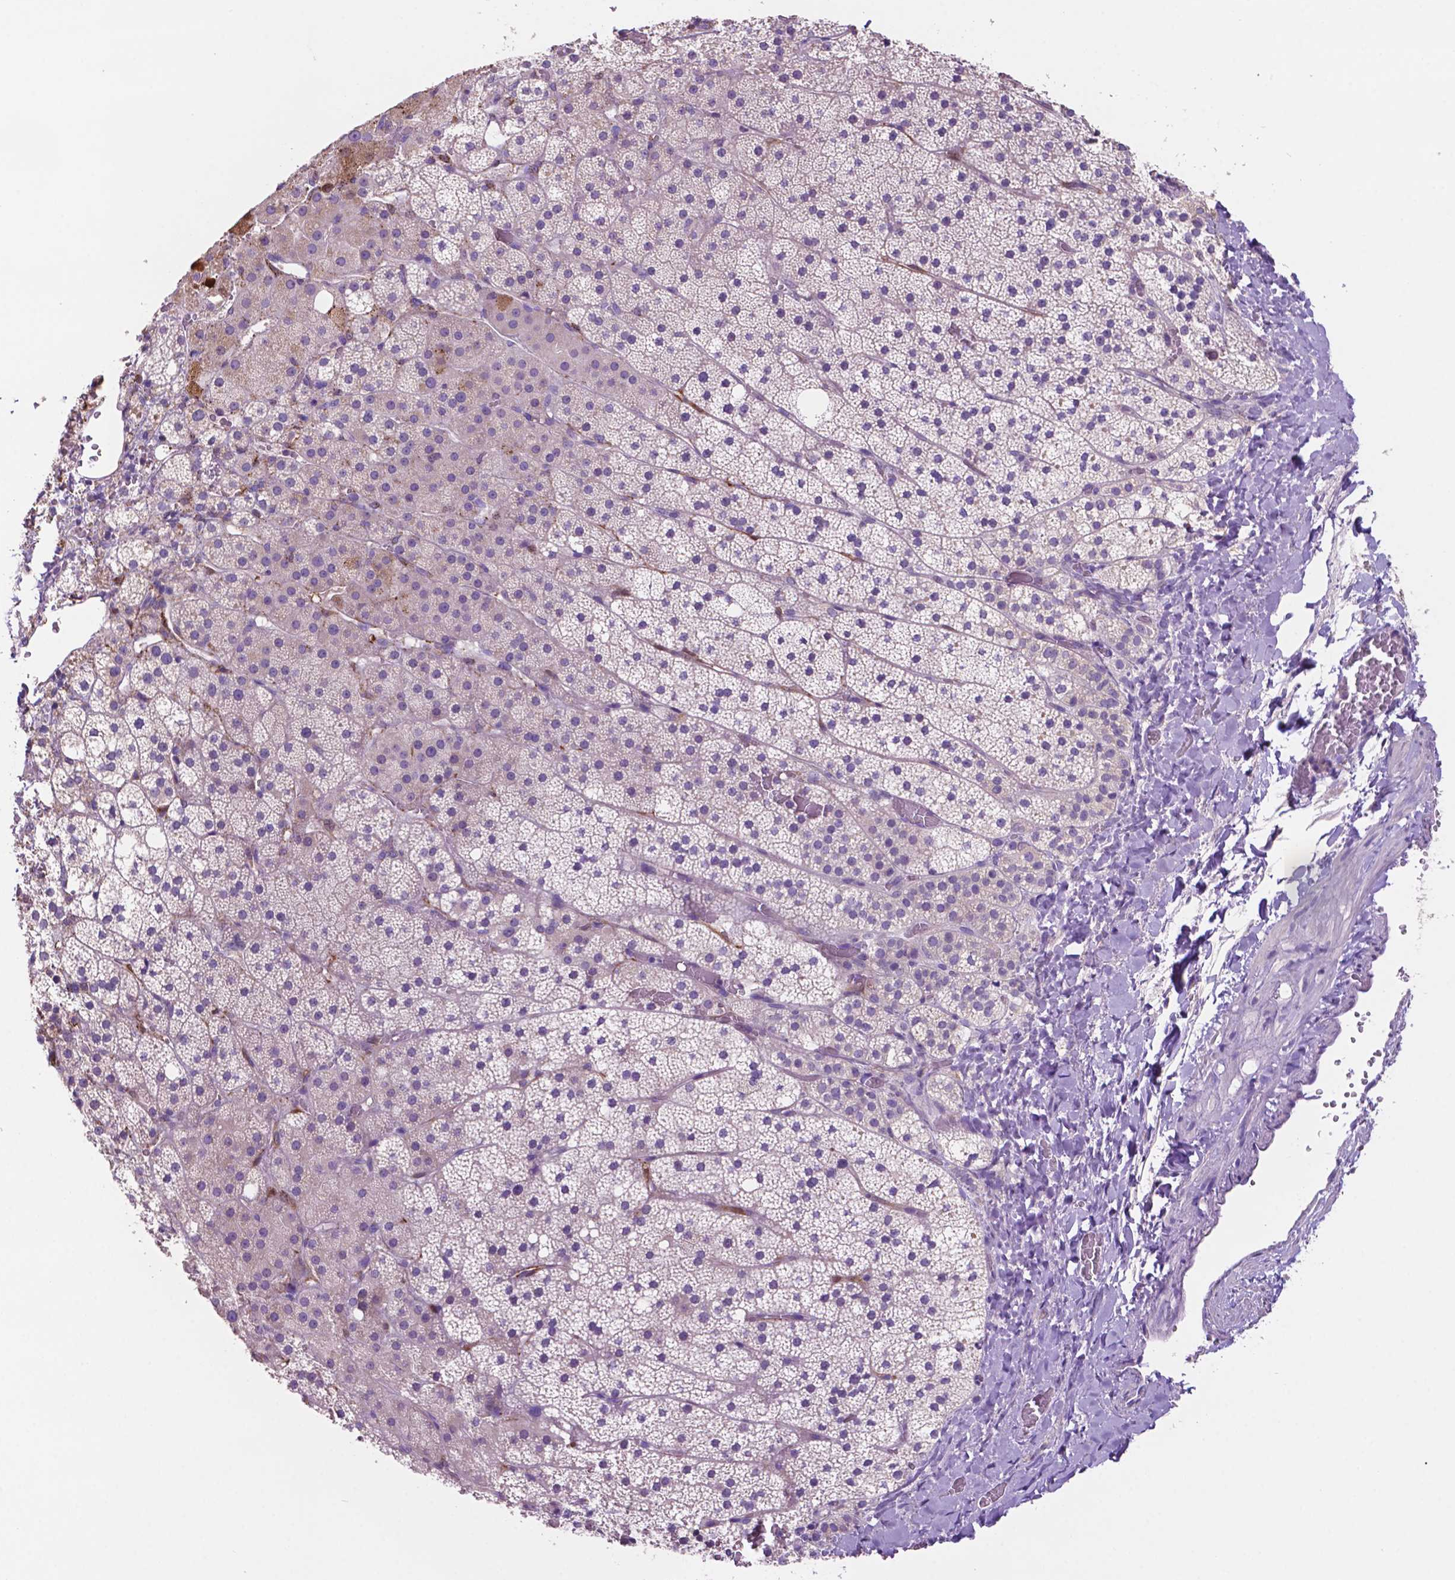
{"staining": {"intensity": "negative", "quantity": "none", "location": "none"}, "tissue": "adrenal gland", "cell_type": "Glandular cells", "image_type": "normal", "snomed": [{"axis": "morphology", "description": "Normal tissue, NOS"}, {"axis": "topography", "description": "Adrenal gland"}], "caption": "High magnification brightfield microscopy of normal adrenal gland stained with DAB (brown) and counterstained with hematoxylin (blue): glandular cells show no significant positivity.", "gene": "PRPS2", "patient": {"sex": "male", "age": 53}}